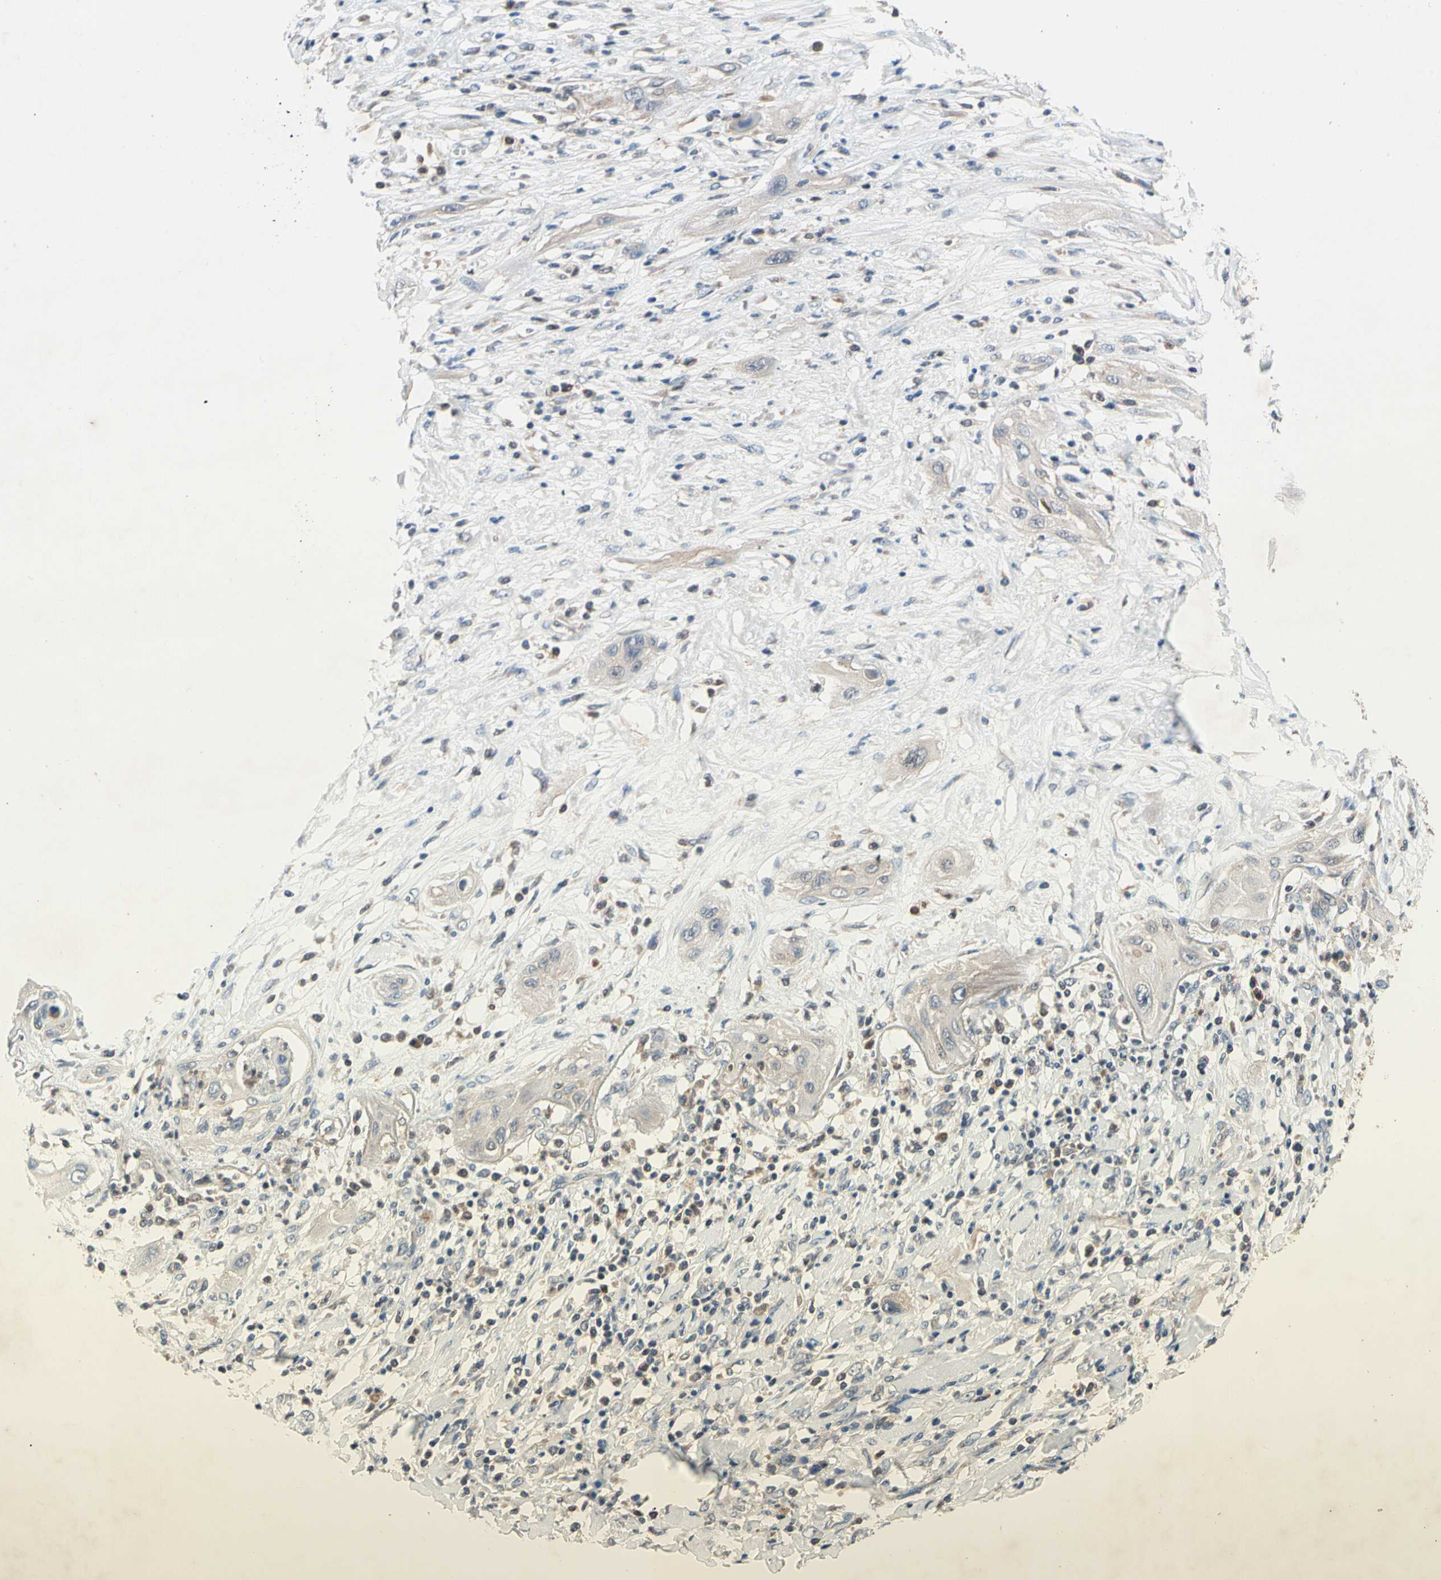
{"staining": {"intensity": "negative", "quantity": "none", "location": "none"}, "tissue": "lung cancer", "cell_type": "Tumor cells", "image_type": "cancer", "snomed": [{"axis": "morphology", "description": "Squamous cell carcinoma, NOS"}, {"axis": "topography", "description": "Lung"}], "caption": "The micrograph shows no significant expression in tumor cells of lung cancer.", "gene": "MTHFS", "patient": {"sex": "female", "age": 47}}